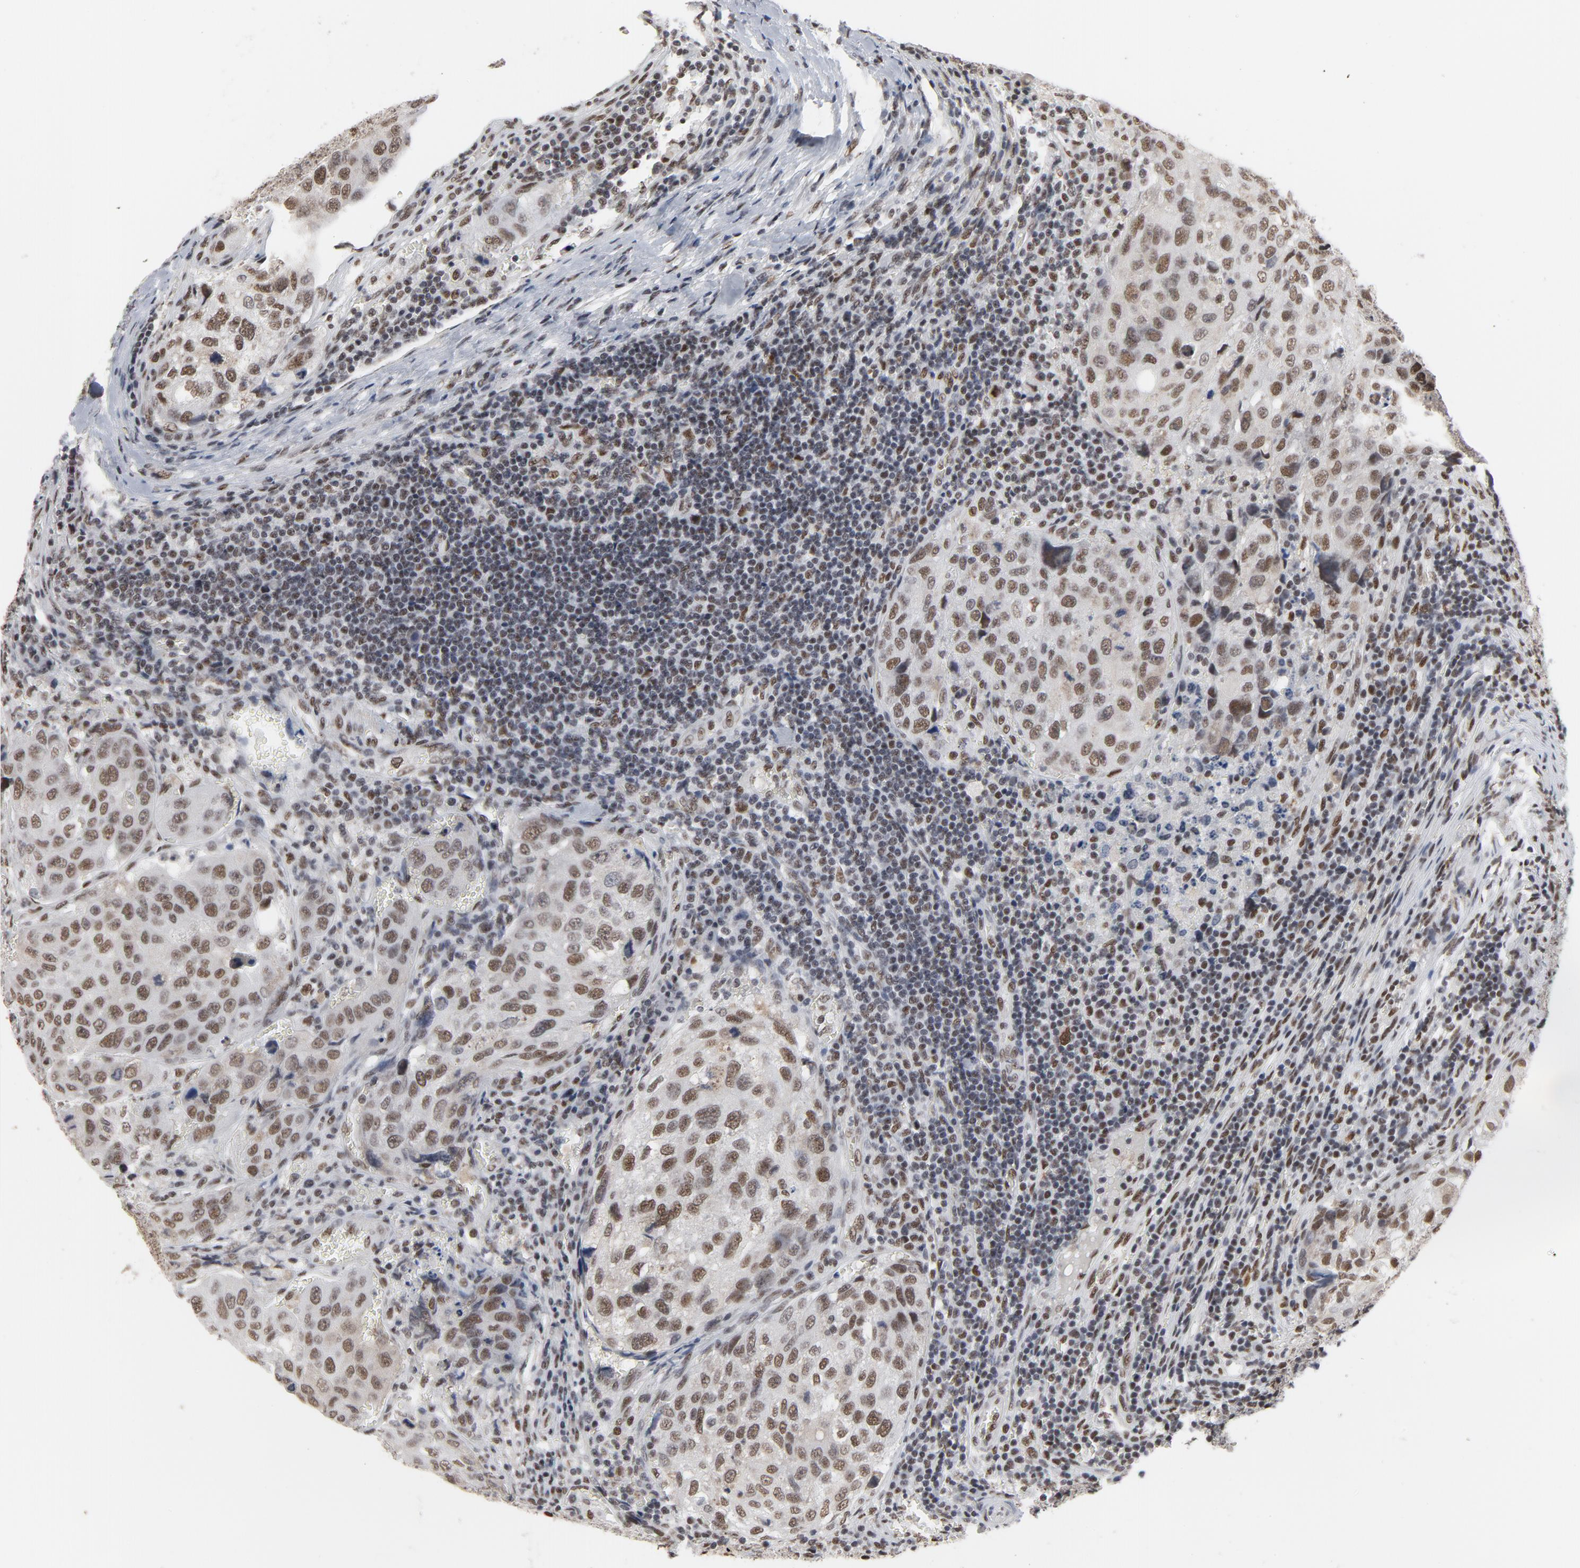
{"staining": {"intensity": "moderate", "quantity": ">75%", "location": "nuclear"}, "tissue": "urothelial cancer", "cell_type": "Tumor cells", "image_type": "cancer", "snomed": [{"axis": "morphology", "description": "Urothelial carcinoma, High grade"}, {"axis": "topography", "description": "Lymph node"}, {"axis": "topography", "description": "Urinary bladder"}], "caption": "High-grade urothelial carcinoma stained with immunohistochemistry (IHC) reveals moderate nuclear expression in approximately >75% of tumor cells. (brown staining indicates protein expression, while blue staining denotes nuclei).", "gene": "MRE11", "patient": {"sex": "male", "age": 51}}